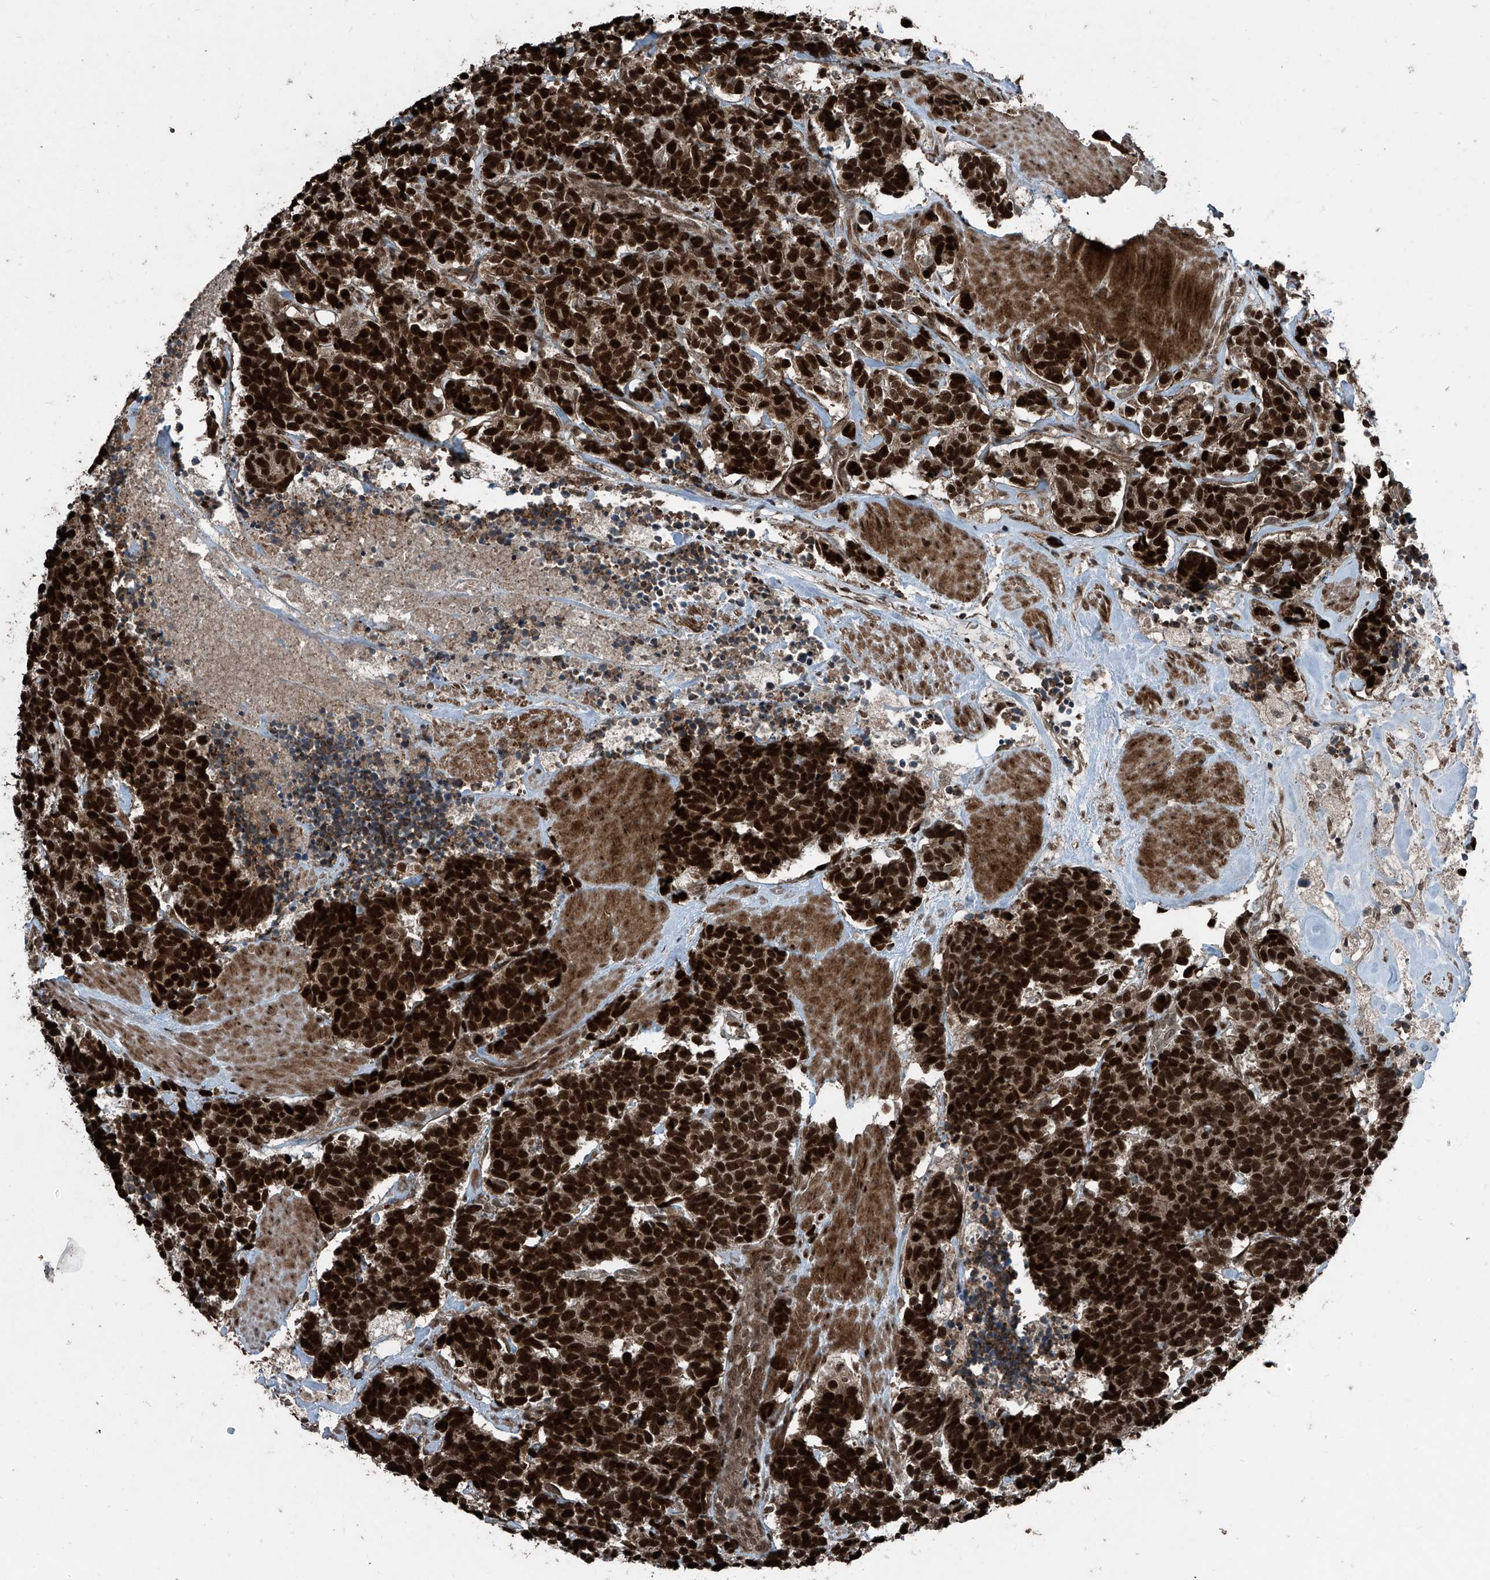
{"staining": {"intensity": "strong", "quantity": ">75%", "location": "nuclear"}, "tissue": "carcinoid", "cell_type": "Tumor cells", "image_type": "cancer", "snomed": [{"axis": "morphology", "description": "Carcinoma, NOS"}, {"axis": "morphology", "description": "Carcinoid, malignant, NOS"}, {"axis": "topography", "description": "Urinary bladder"}], "caption": "Tumor cells reveal strong nuclear positivity in about >75% of cells in carcinoid.", "gene": "ZNF570", "patient": {"sex": "male", "age": 57}}